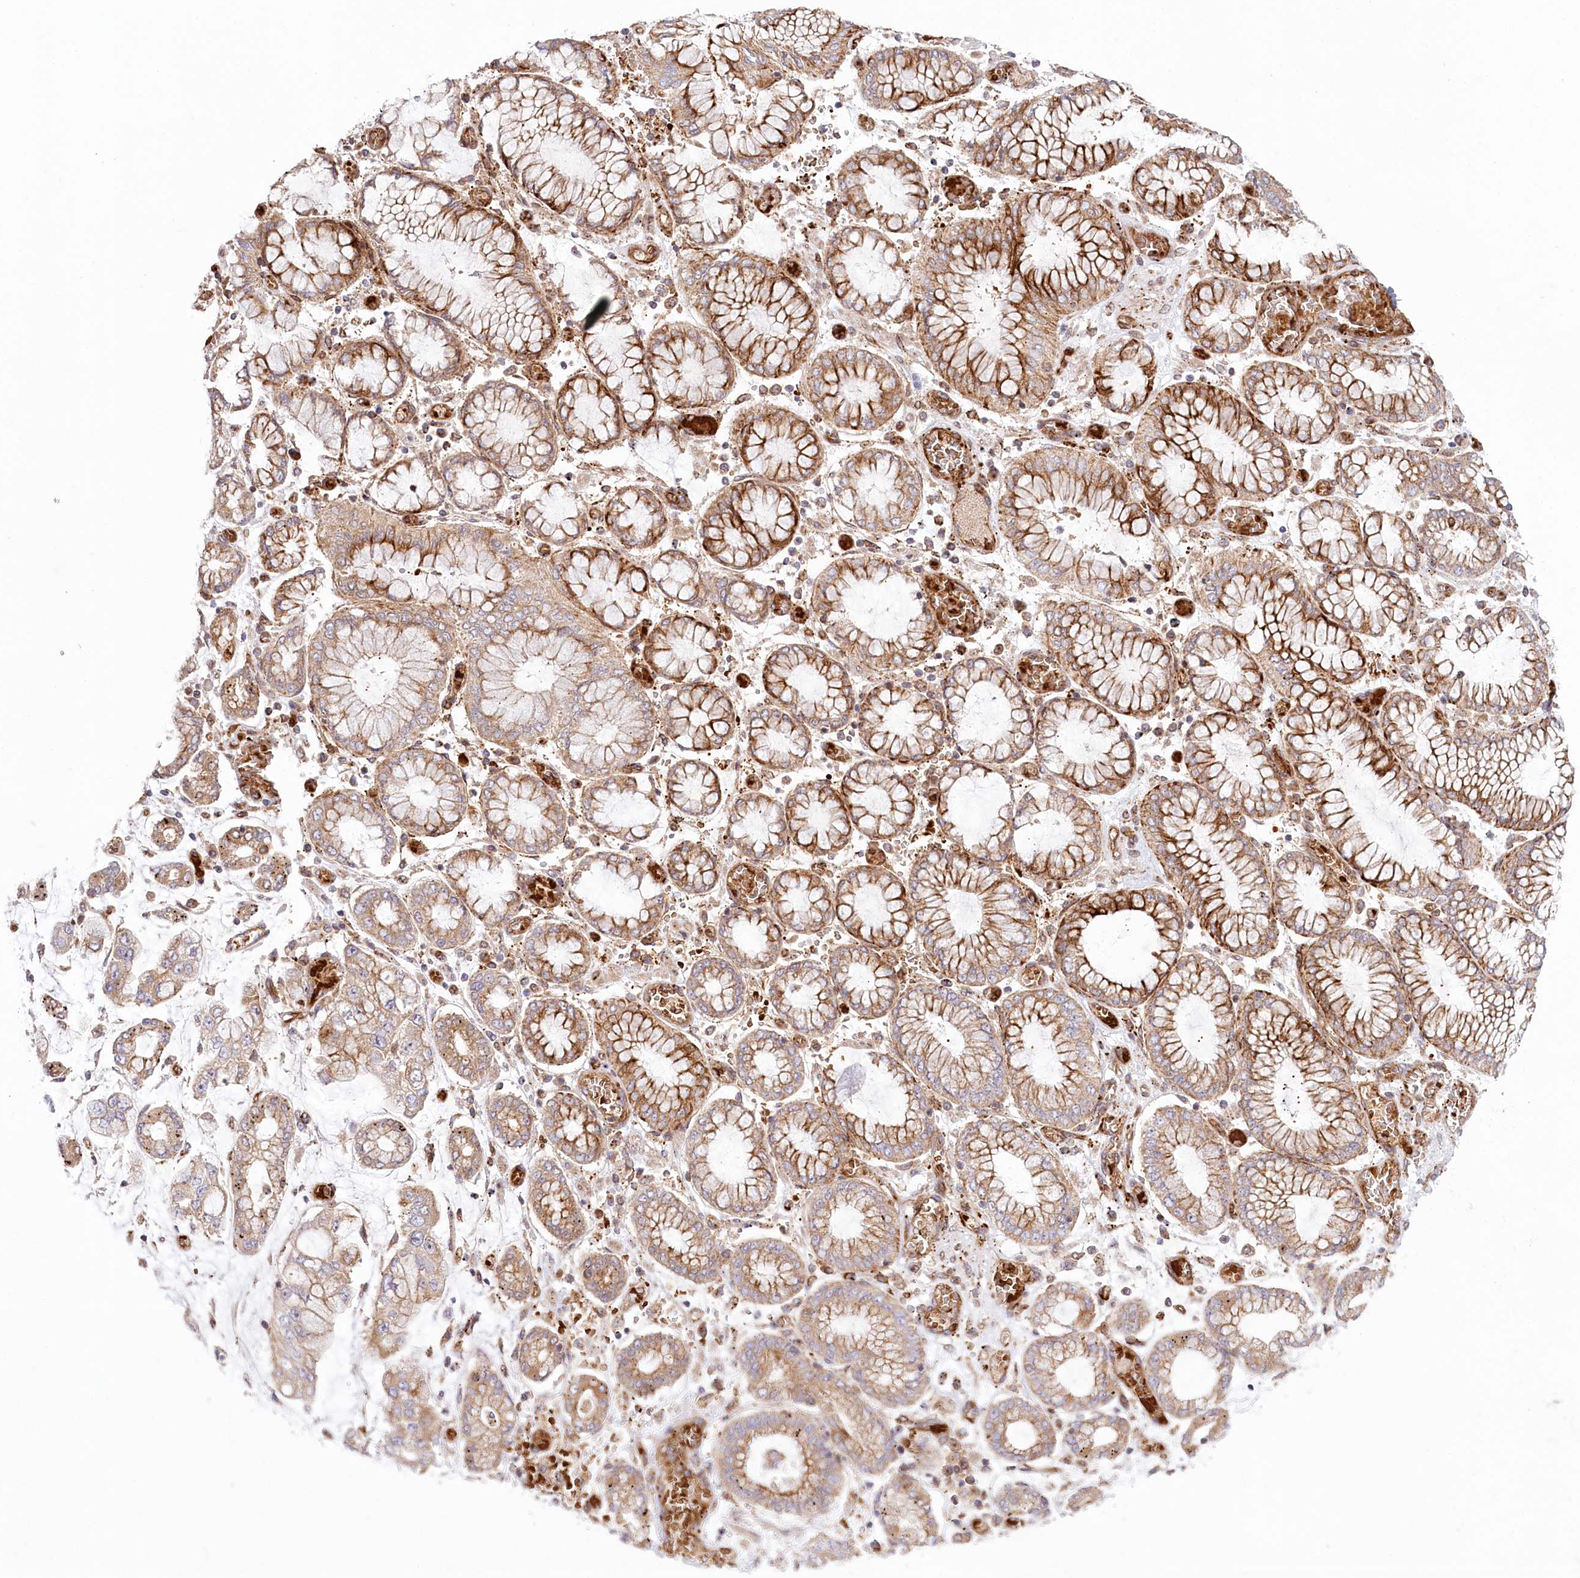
{"staining": {"intensity": "moderate", "quantity": ">75%", "location": "cytoplasmic/membranous"}, "tissue": "stomach cancer", "cell_type": "Tumor cells", "image_type": "cancer", "snomed": [{"axis": "morphology", "description": "Normal tissue, NOS"}, {"axis": "morphology", "description": "Adenocarcinoma, NOS"}, {"axis": "topography", "description": "Stomach, upper"}, {"axis": "topography", "description": "Stomach"}], "caption": "DAB immunohistochemical staining of stomach adenocarcinoma demonstrates moderate cytoplasmic/membranous protein staining in about >75% of tumor cells. Nuclei are stained in blue.", "gene": "COMMD3", "patient": {"sex": "male", "age": 76}}